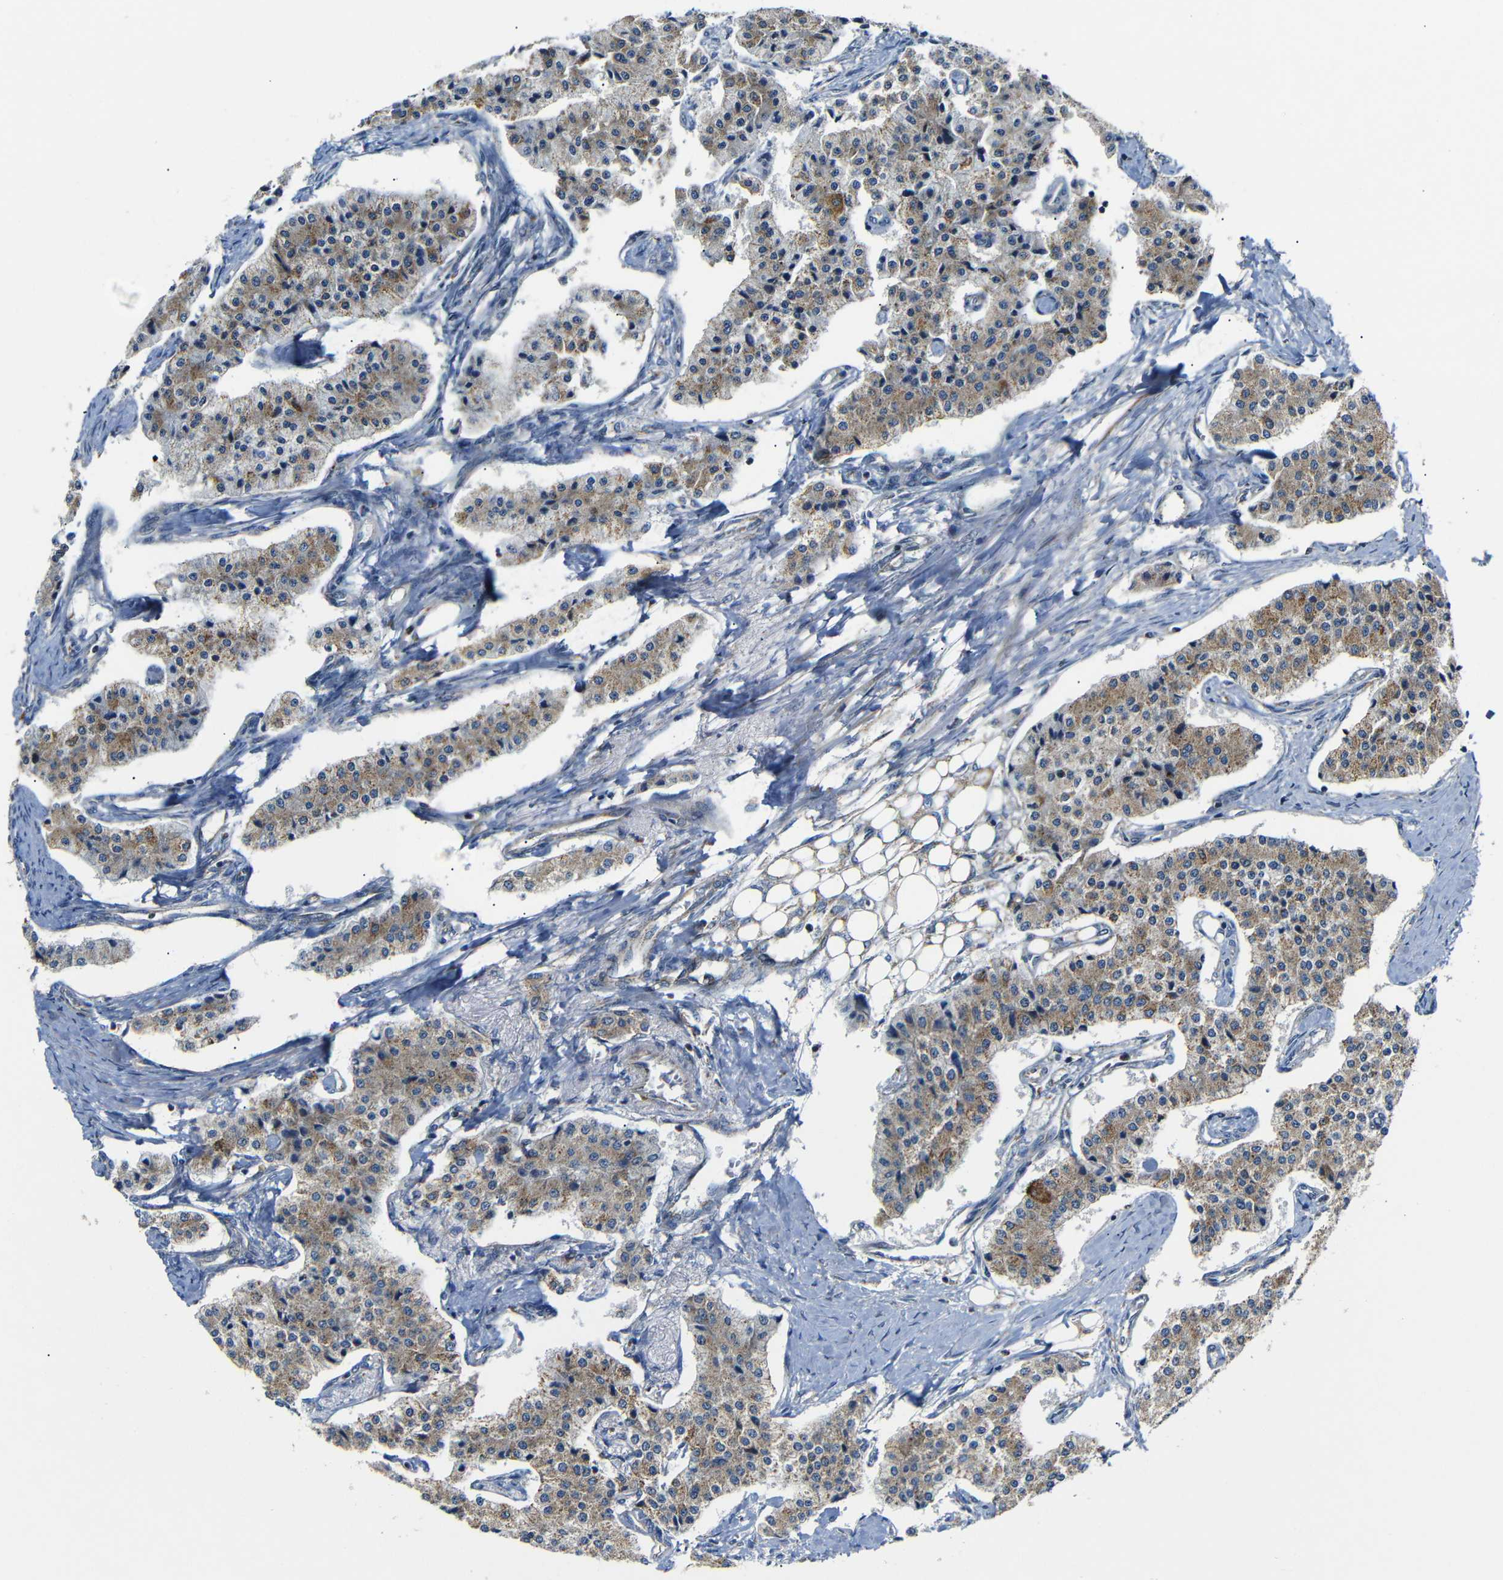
{"staining": {"intensity": "moderate", "quantity": ">75%", "location": "cytoplasmic/membranous"}, "tissue": "carcinoid", "cell_type": "Tumor cells", "image_type": "cancer", "snomed": [{"axis": "morphology", "description": "Carcinoid, malignant, NOS"}, {"axis": "topography", "description": "Colon"}], "caption": "Immunohistochemistry histopathology image of neoplastic tissue: human carcinoid stained using immunohistochemistry demonstrates medium levels of moderate protein expression localized specifically in the cytoplasmic/membranous of tumor cells, appearing as a cytoplasmic/membranous brown color.", "gene": "FAM171B", "patient": {"sex": "female", "age": 52}}